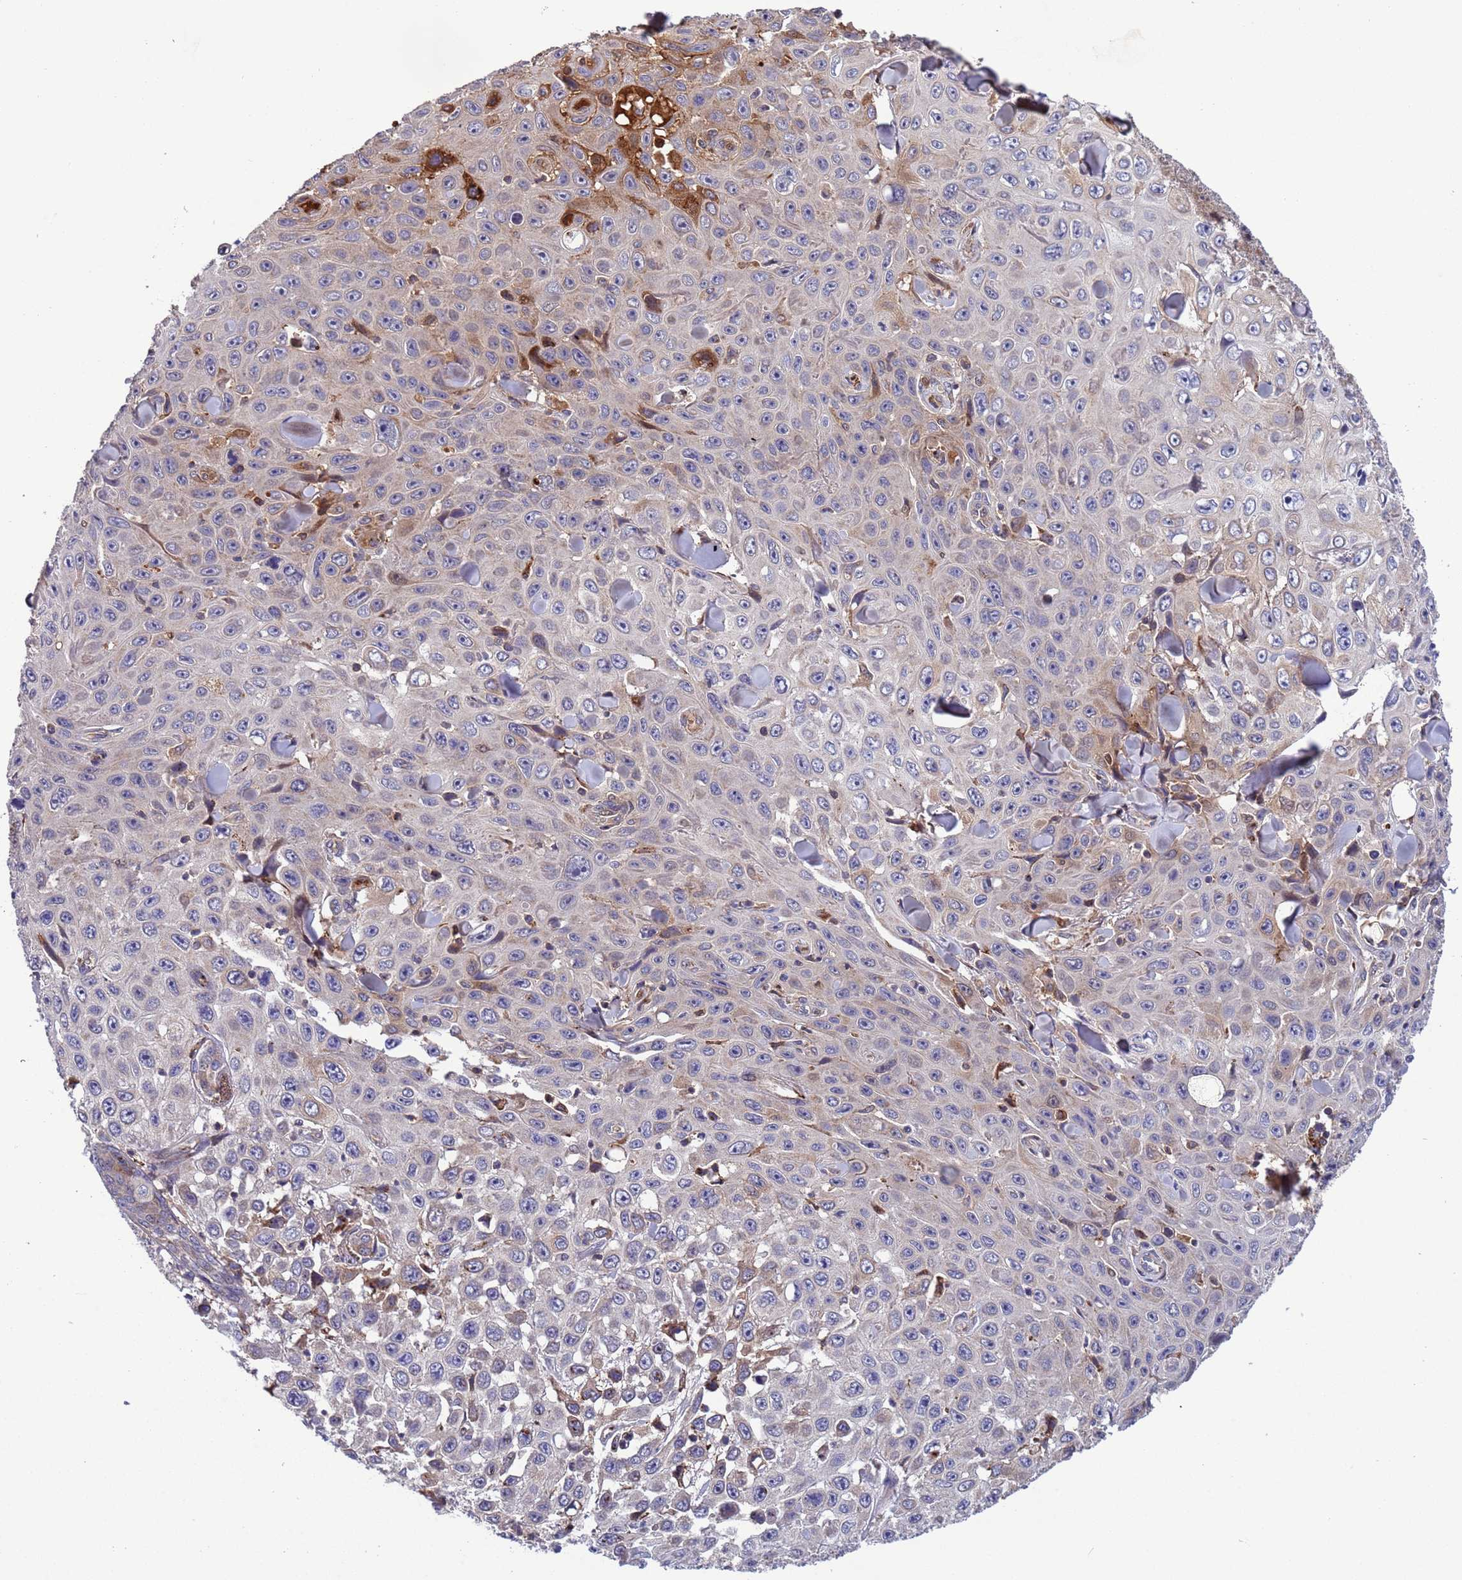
{"staining": {"intensity": "negative", "quantity": "none", "location": "none"}, "tissue": "skin cancer", "cell_type": "Tumor cells", "image_type": "cancer", "snomed": [{"axis": "morphology", "description": "Basal cell carcinoma"}, {"axis": "topography", "description": "Skin"}], "caption": "Immunohistochemical staining of human skin basal cell carcinoma displays no significant staining in tumor cells.", "gene": "PARP16", "patient": {"sex": "male", "age": 73}}